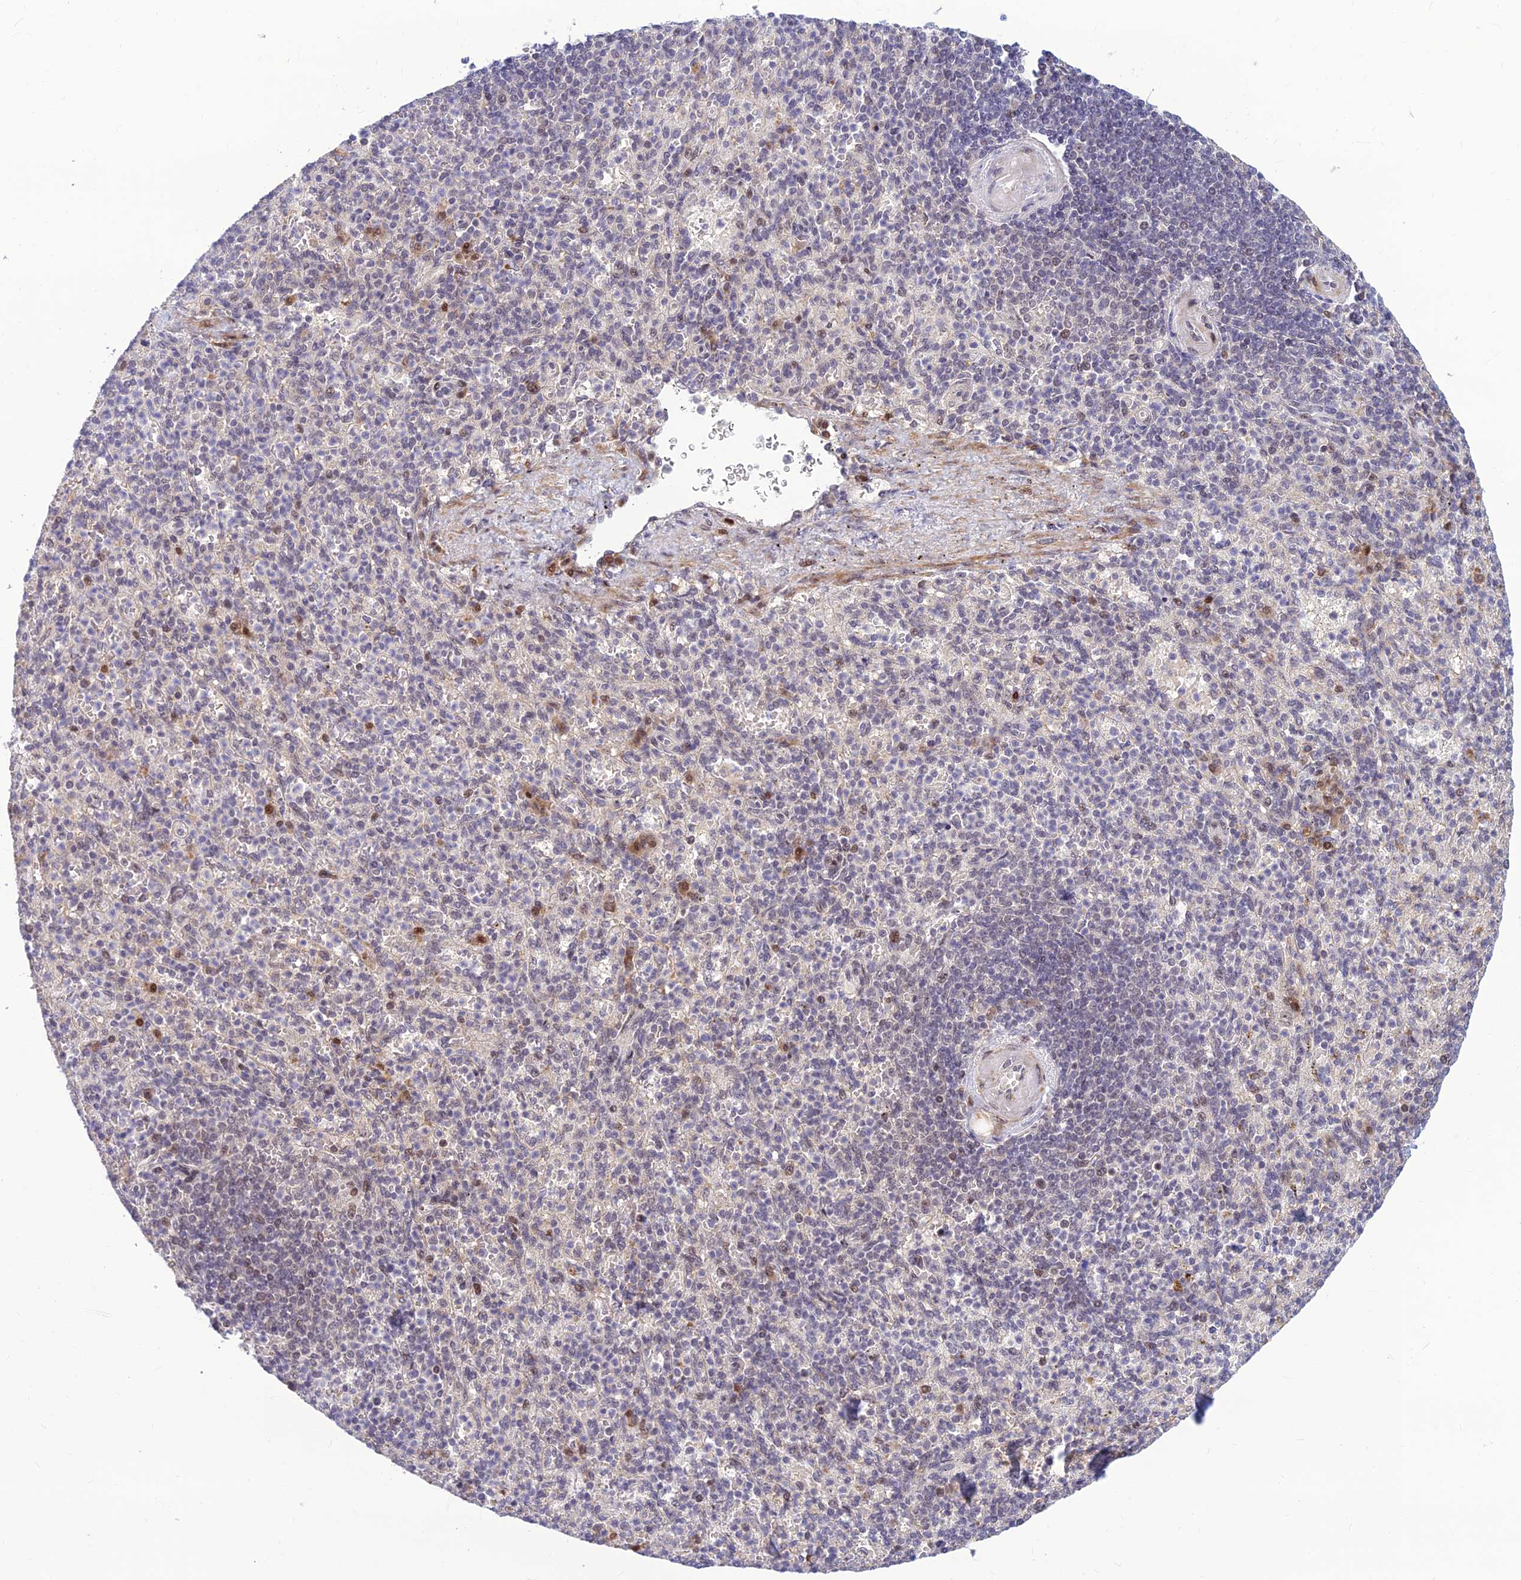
{"staining": {"intensity": "negative", "quantity": "none", "location": "none"}, "tissue": "spleen", "cell_type": "Cells in red pulp", "image_type": "normal", "snomed": [{"axis": "morphology", "description": "Normal tissue, NOS"}, {"axis": "topography", "description": "Spleen"}], "caption": "Immunohistochemistry (IHC) image of benign spleen: spleen stained with DAB (3,3'-diaminobenzidine) demonstrates no significant protein expression in cells in red pulp.", "gene": "ASPDH", "patient": {"sex": "female", "age": 74}}